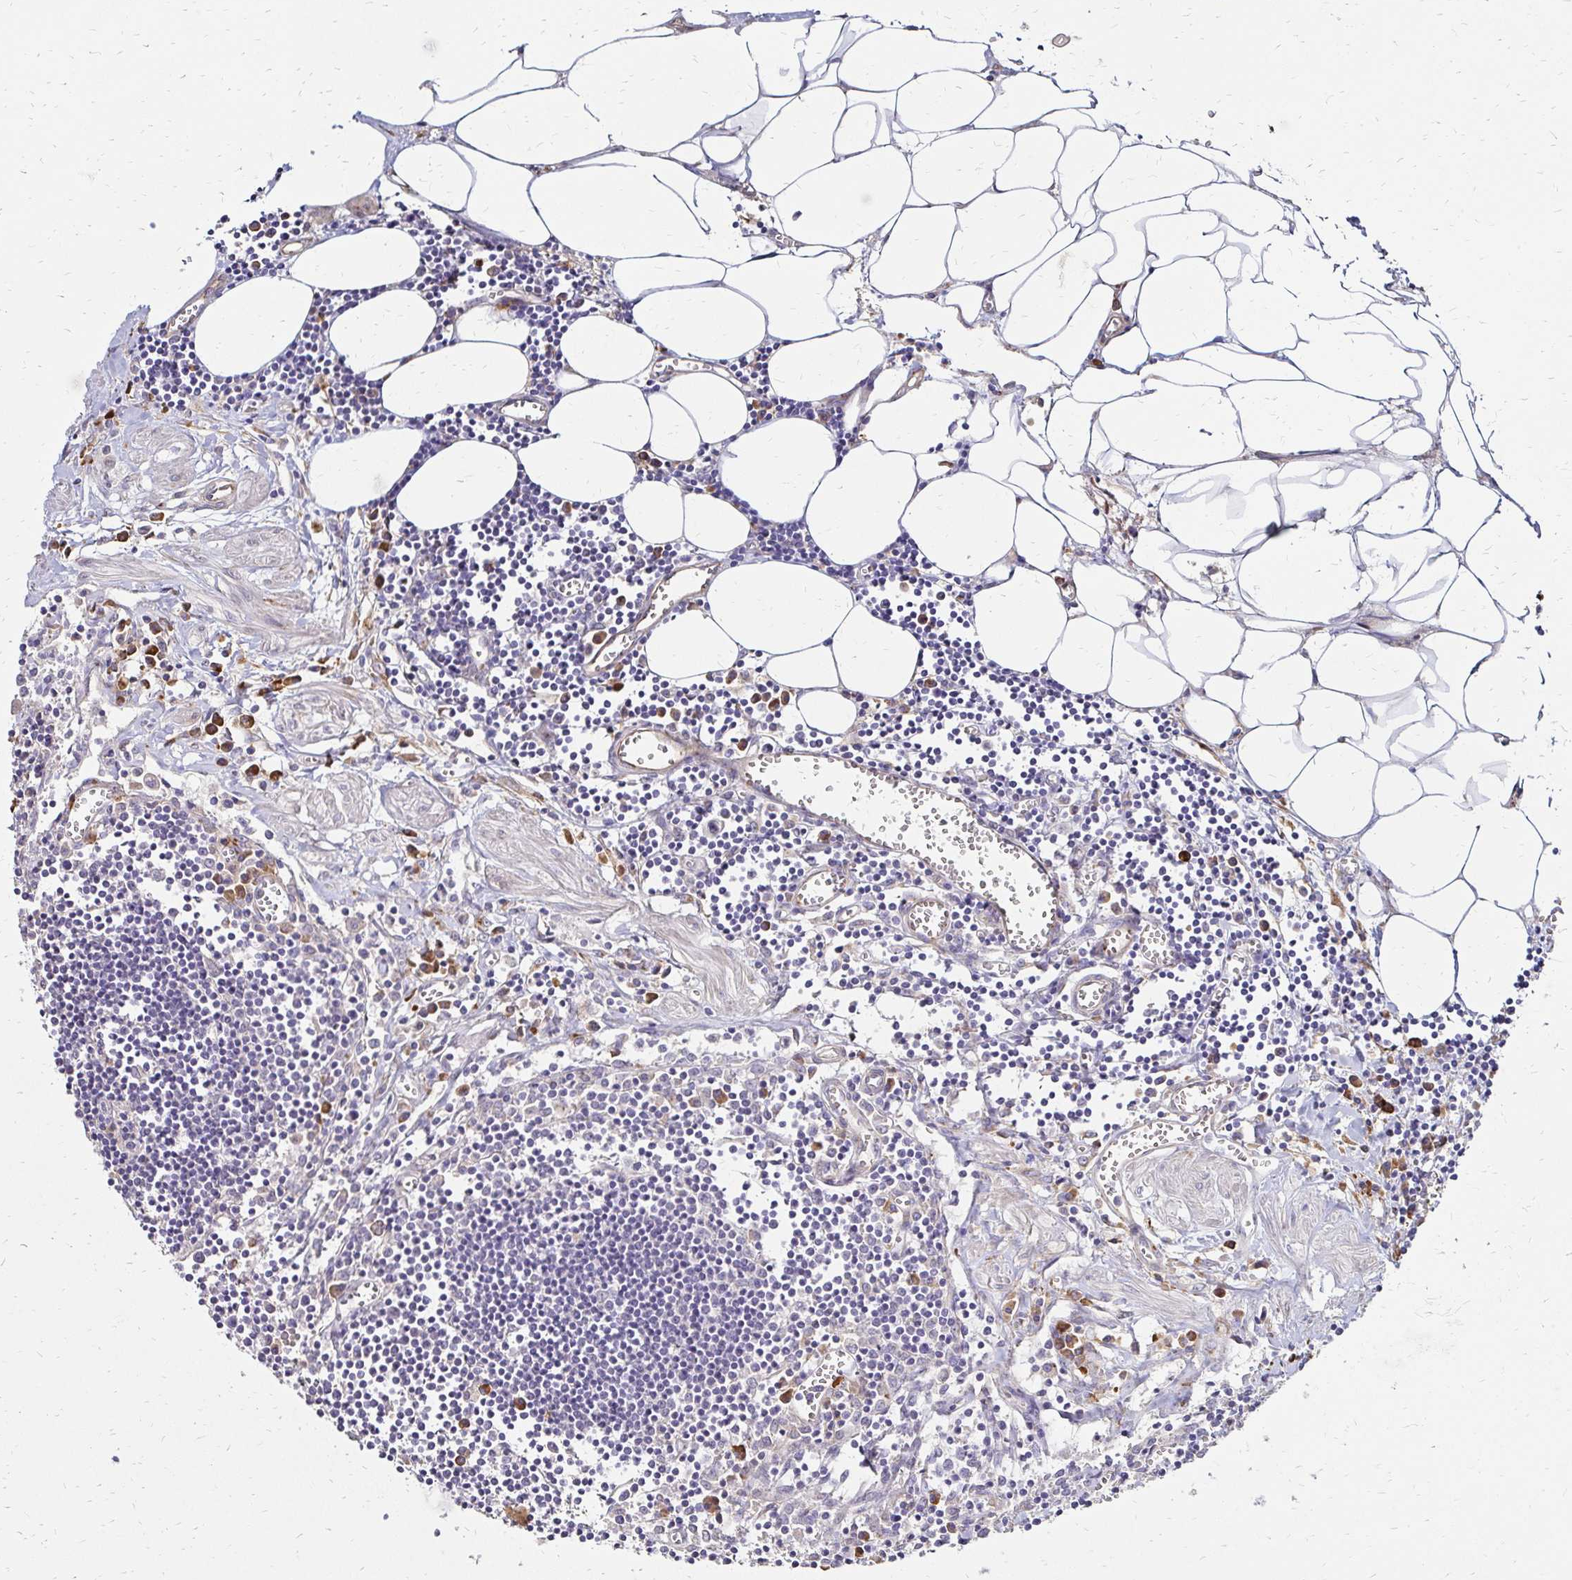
{"staining": {"intensity": "negative", "quantity": "none", "location": "none"}, "tissue": "lymph node", "cell_type": "Germinal center cells", "image_type": "normal", "snomed": [{"axis": "morphology", "description": "Normal tissue, NOS"}, {"axis": "topography", "description": "Lymph node"}], "caption": "Immunohistochemical staining of unremarkable lymph node demonstrates no significant expression in germinal center cells. Nuclei are stained in blue.", "gene": "PRIMA1", "patient": {"sex": "male", "age": 66}}